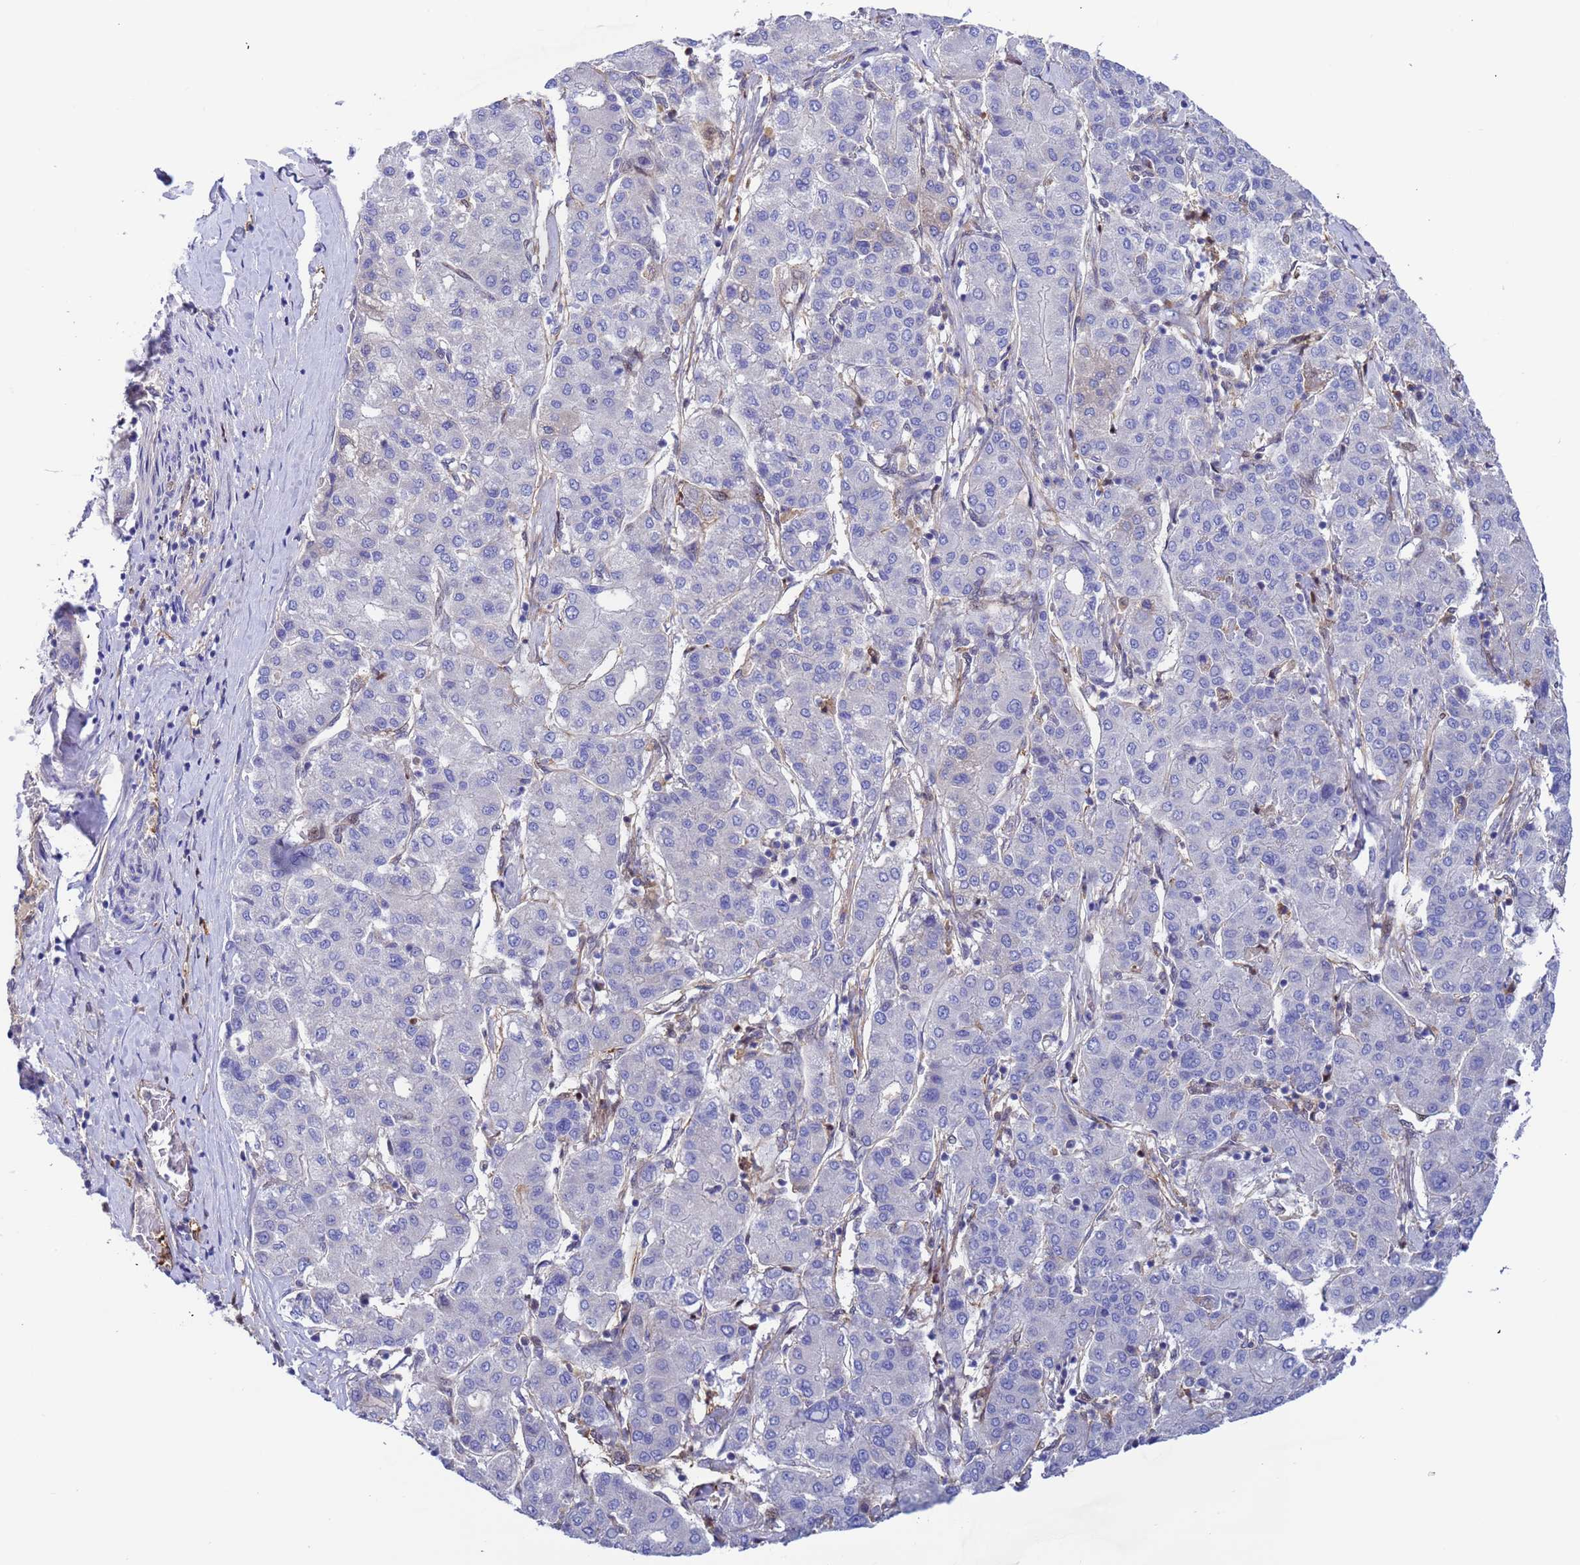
{"staining": {"intensity": "negative", "quantity": "none", "location": "none"}, "tissue": "liver cancer", "cell_type": "Tumor cells", "image_type": "cancer", "snomed": [{"axis": "morphology", "description": "Carcinoma, Hepatocellular, NOS"}, {"axis": "topography", "description": "Liver"}], "caption": "Immunohistochemical staining of human liver cancer (hepatocellular carcinoma) displays no significant positivity in tumor cells.", "gene": "FOXRED1", "patient": {"sex": "male", "age": 65}}